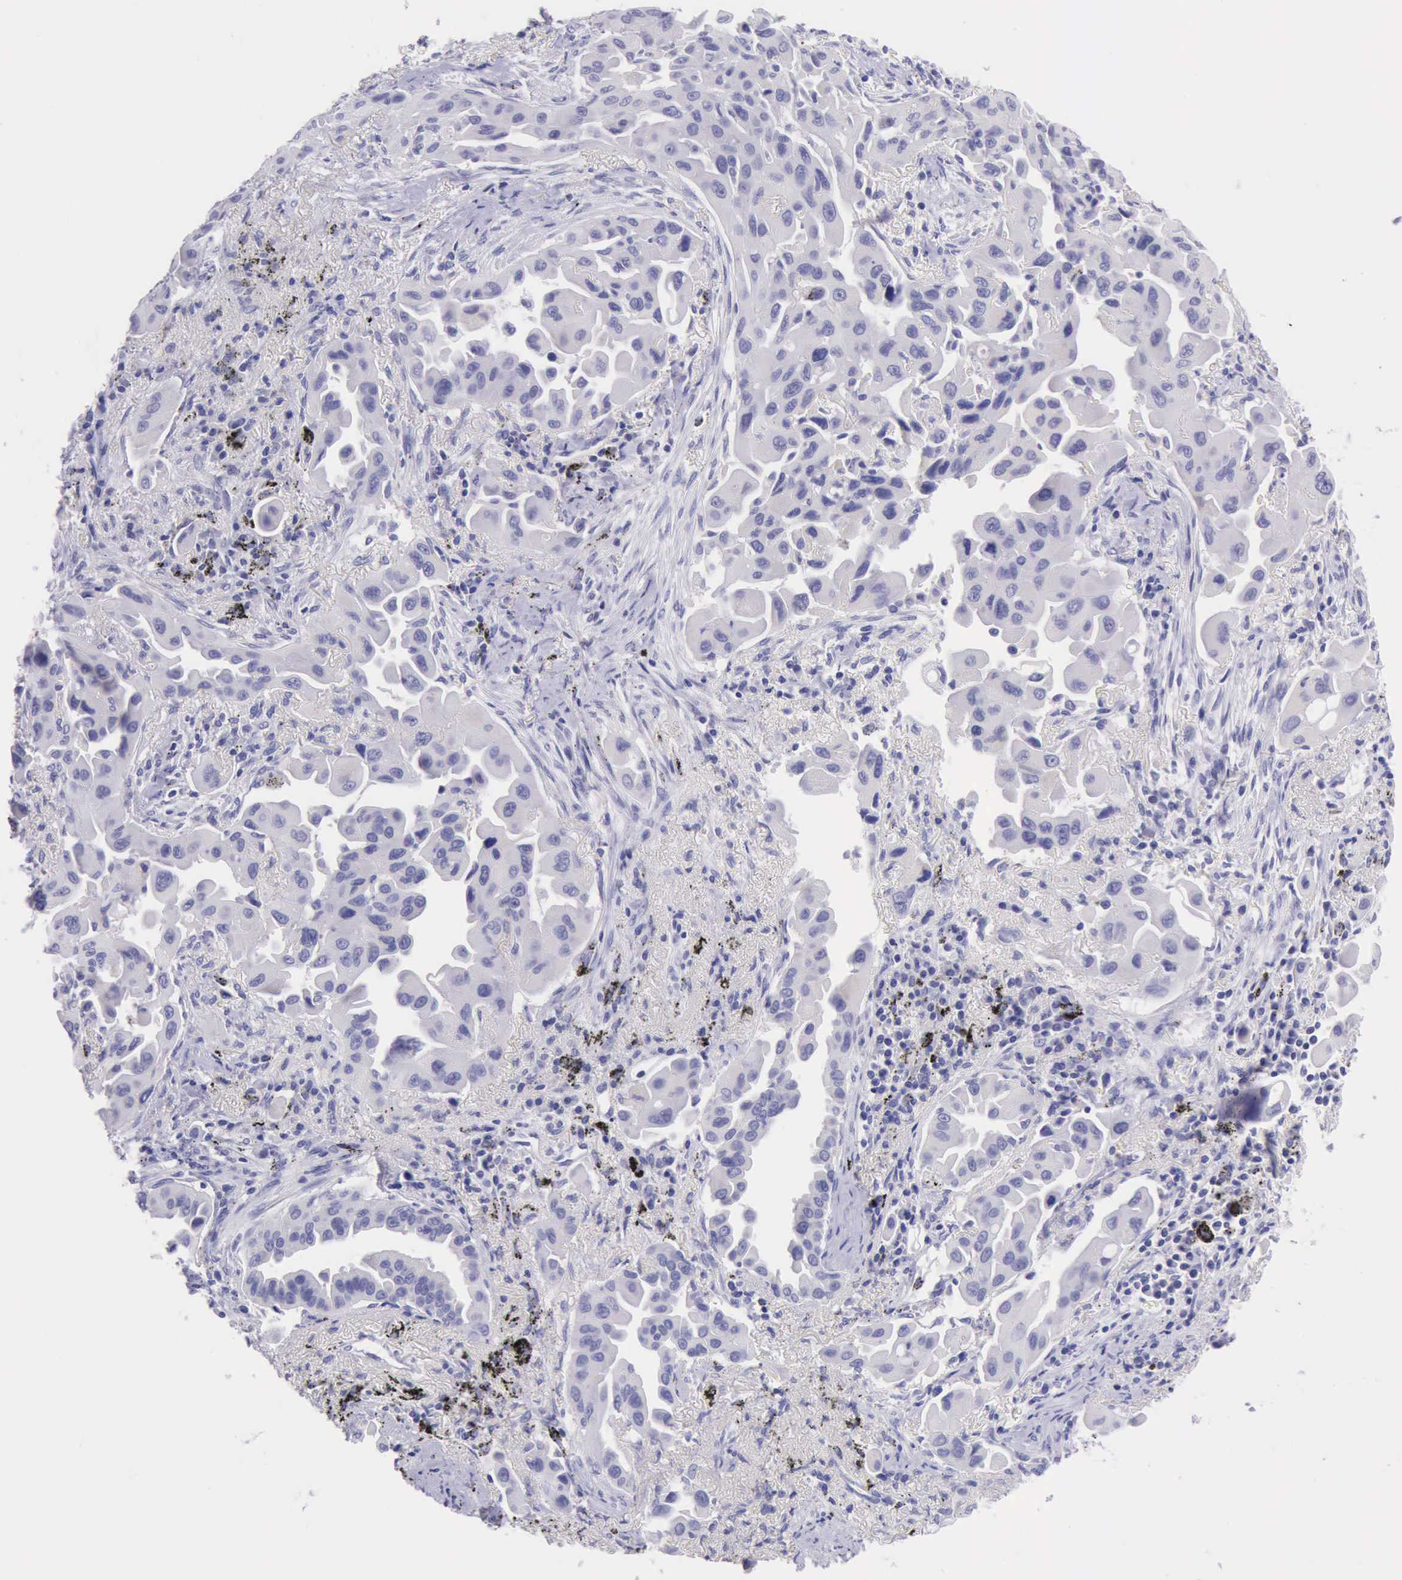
{"staining": {"intensity": "negative", "quantity": "none", "location": "none"}, "tissue": "lung cancer", "cell_type": "Tumor cells", "image_type": "cancer", "snomed": [{"axis": "morphology", "description": "Adenocarcinoma, NOS"}, {"axis": "topography", "description": "Lung"}], "caption": "The micrograph demonstrates no significant expression in tumor cells of lung cancer (adenocarcinoma).", "gene": "LRFN5", "patient": {"sex": "male", "age": 68}}